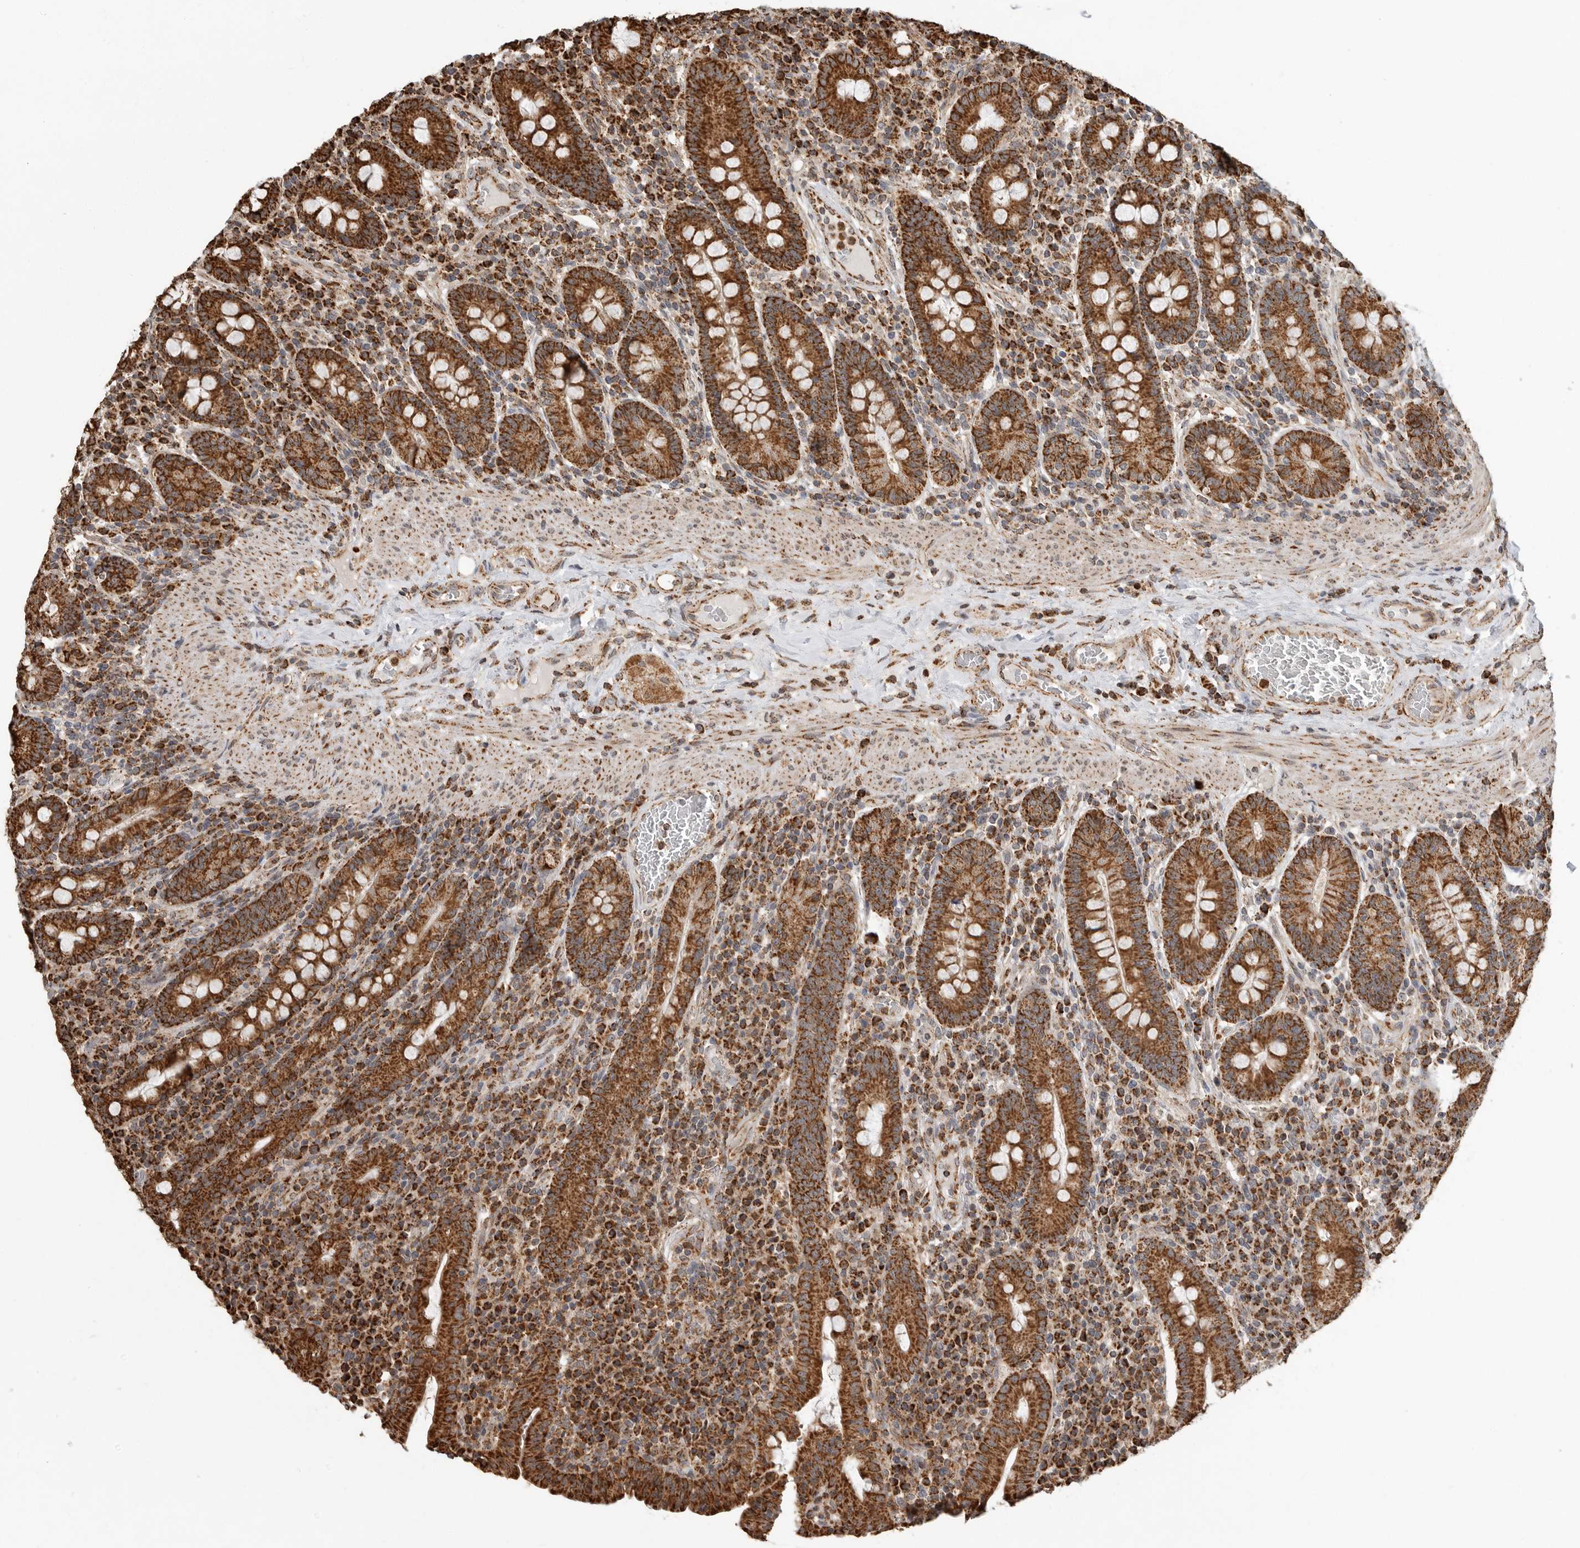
{"staining": {"intensity": "strong", "quantity": ">75%", "location": "cytoplasmic/membranous"}, "tissue": "duodenum", "cell_type": "Glandular cells", "image_type": "normal", "snomed": [{"axis": "morphology", "description": "Normal tissue, NOS"}, {"axis": "morphology", "description": "Adenocarcinoma, NOS"}, {"axis": "topography", "description": "Pancreas"}, {"axis": "topography", "description": "Duodenum"}], "caption": "Immunohistochemistry (IHC) photomicrograph of unremarkable human duodenum stained for a protein (brown), which reveals high levels of strong cytoplasmic/membranous expression in about >75% of glandular cells.", "gene": "GCNT2", "patient": {"sex": "male", "age": 50}}